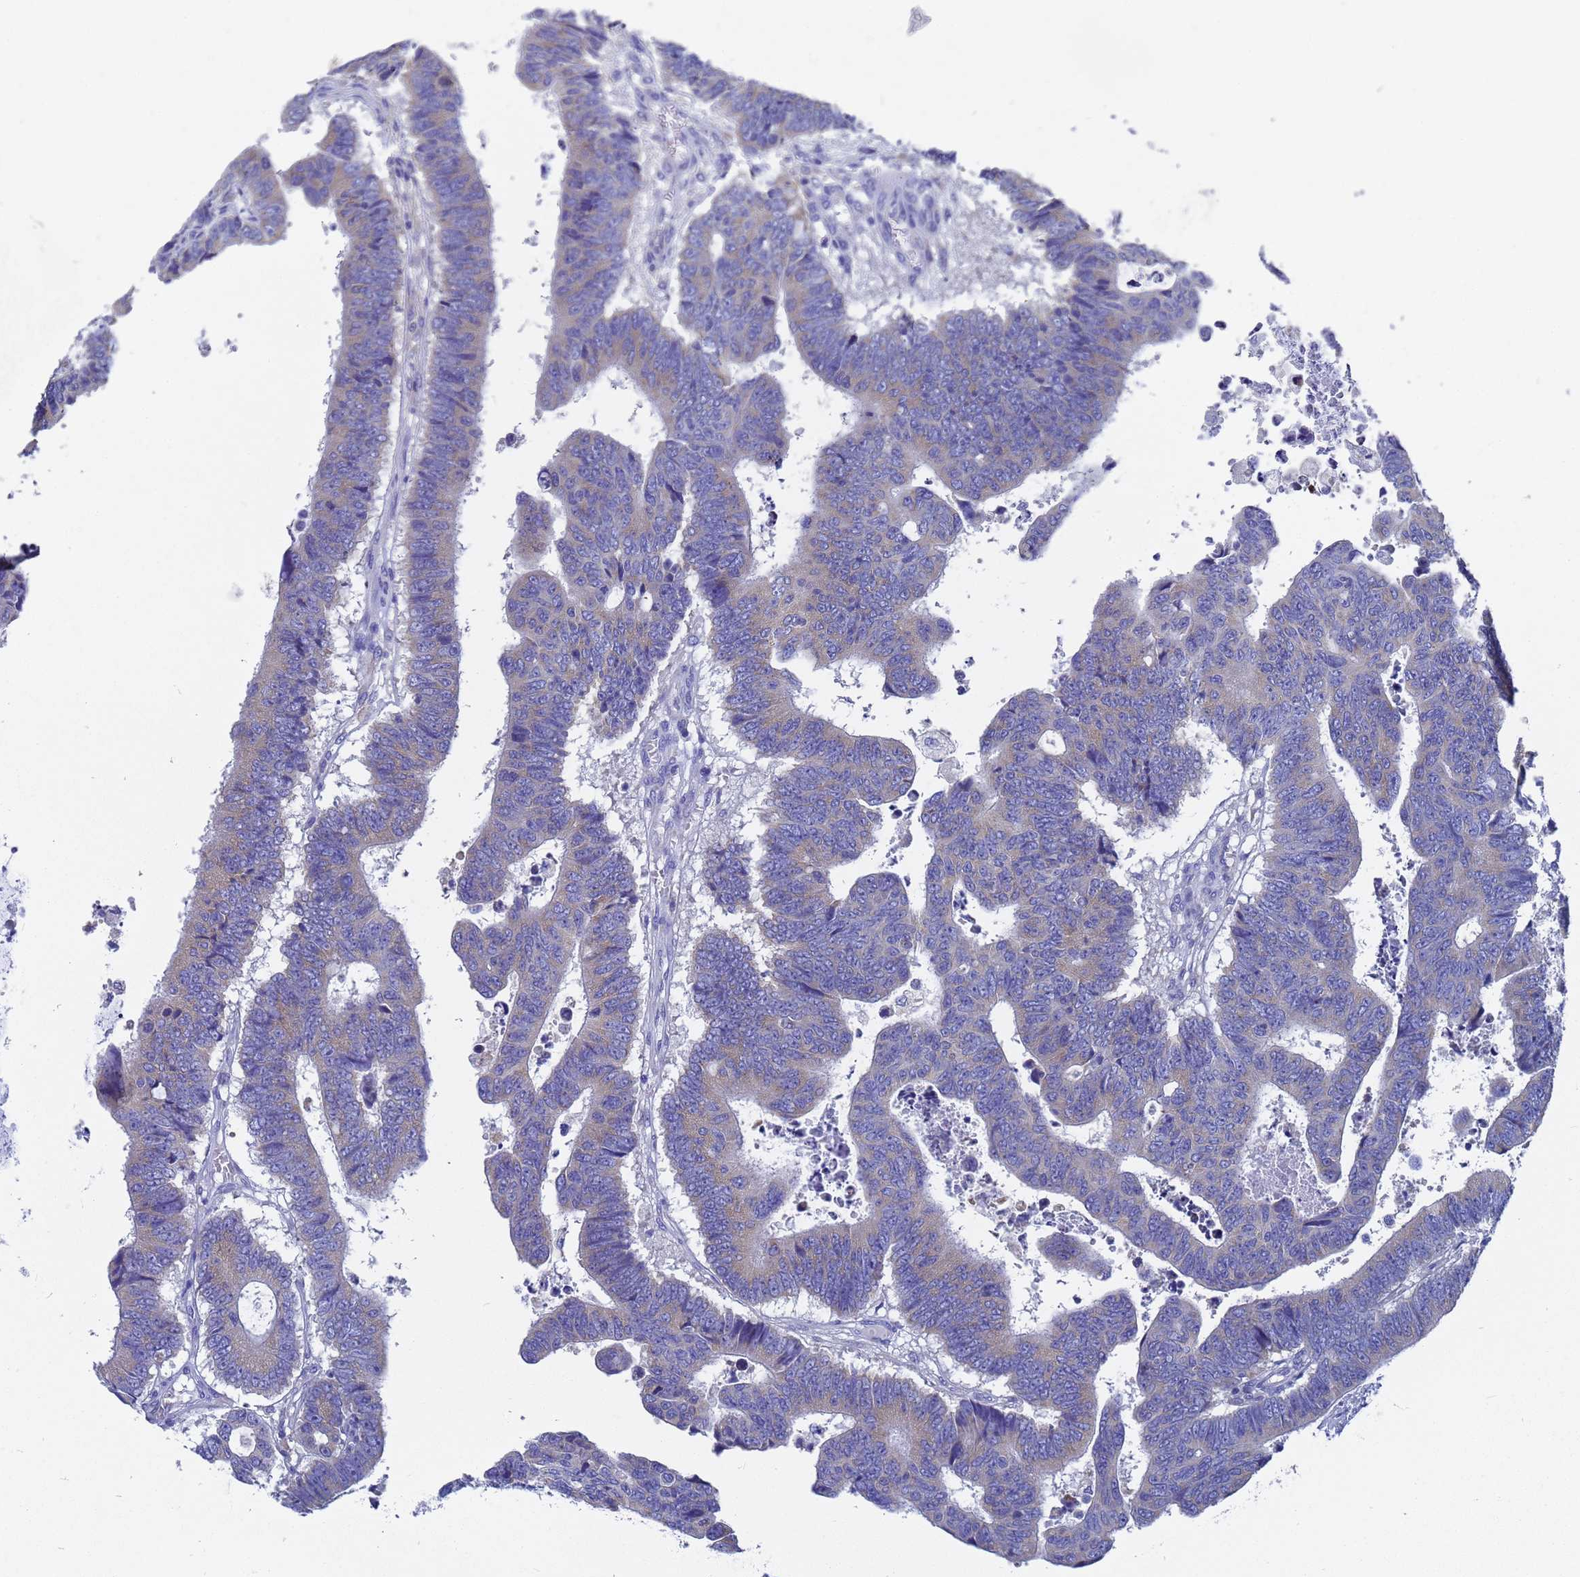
{"staining": {"intensity": "weak", "quantity": "25%-75%", "location": "cytoplasmic/membranous"}, "tissue": "colorectal cancer", "cell_type": "Tumor cells", "image_type": "cancer", "snomed": [{"axis": "morphology", "description": "Adenocarcinoma, NOS"}, {"axis": "topography", "description": "Rectum"}], "caption": "Approximately 25%-75% of tumor cells in colorectal cancer demonstrate weak cytoplasmic/membranous protein positivity as visualized by brown immunohistochemical staining.", "gene": "TM4SF4", "patient": {"sex": "male", "age": 84}}